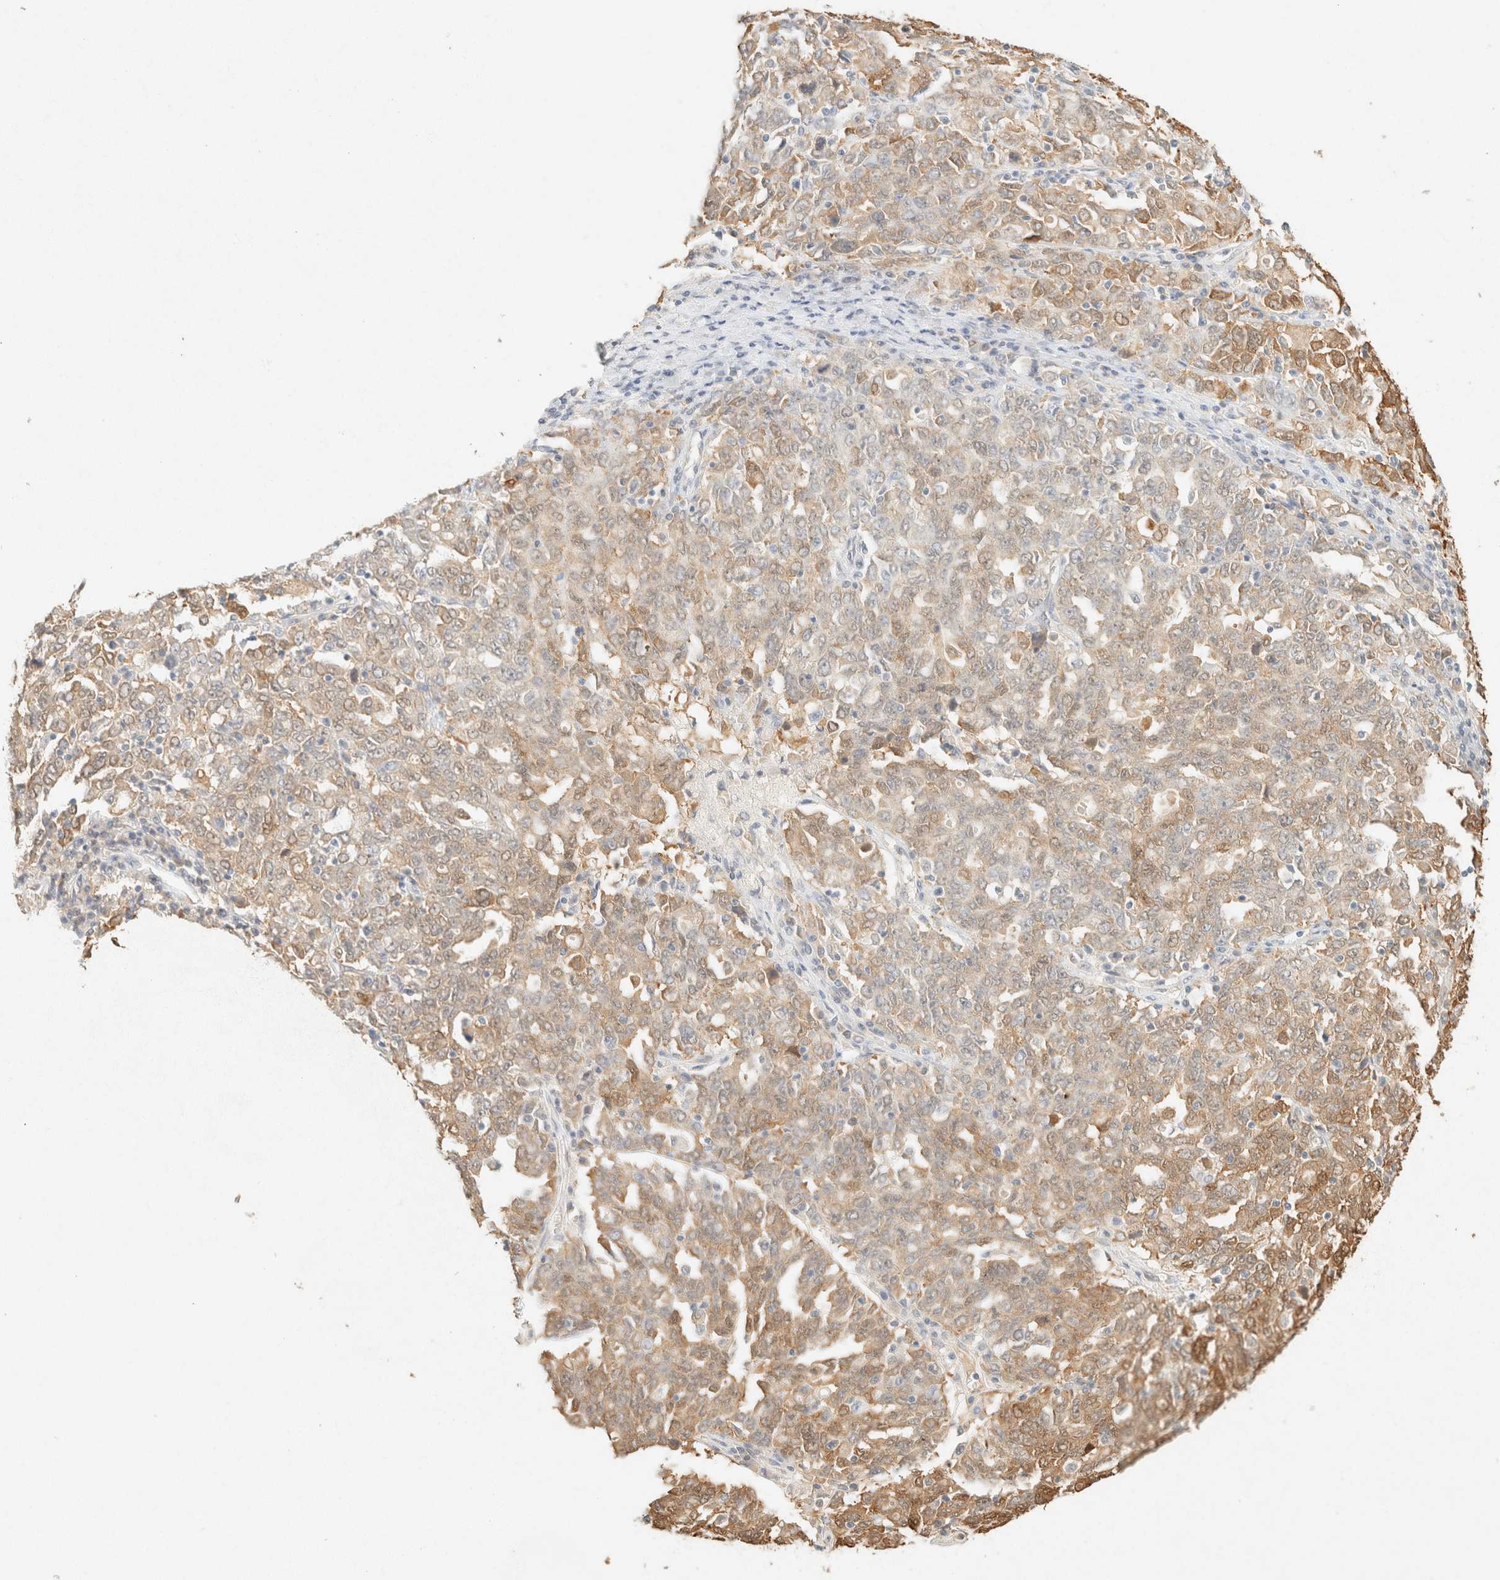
{"staining": {"intensity": "weak", "quantity": ">75%", "location": "cytoplasmic/membranous"}, "tissue": "ovarian cancer", "cell_type": "Tumor cells", "image_type": "cancer", "snomed": [{"axis": "morphology", "description": "Carcinoma, endometroid"}, {"axis": "topography", "description": "Ovary"}], "caption": "Weak cytoplasmic/membranous positivity for a protein is present in about >75% of tumor cells of ovarian cancer using immunohistochemistry.", "gene": "S100A13", "patient": {"sex": "female", "age": 62}}